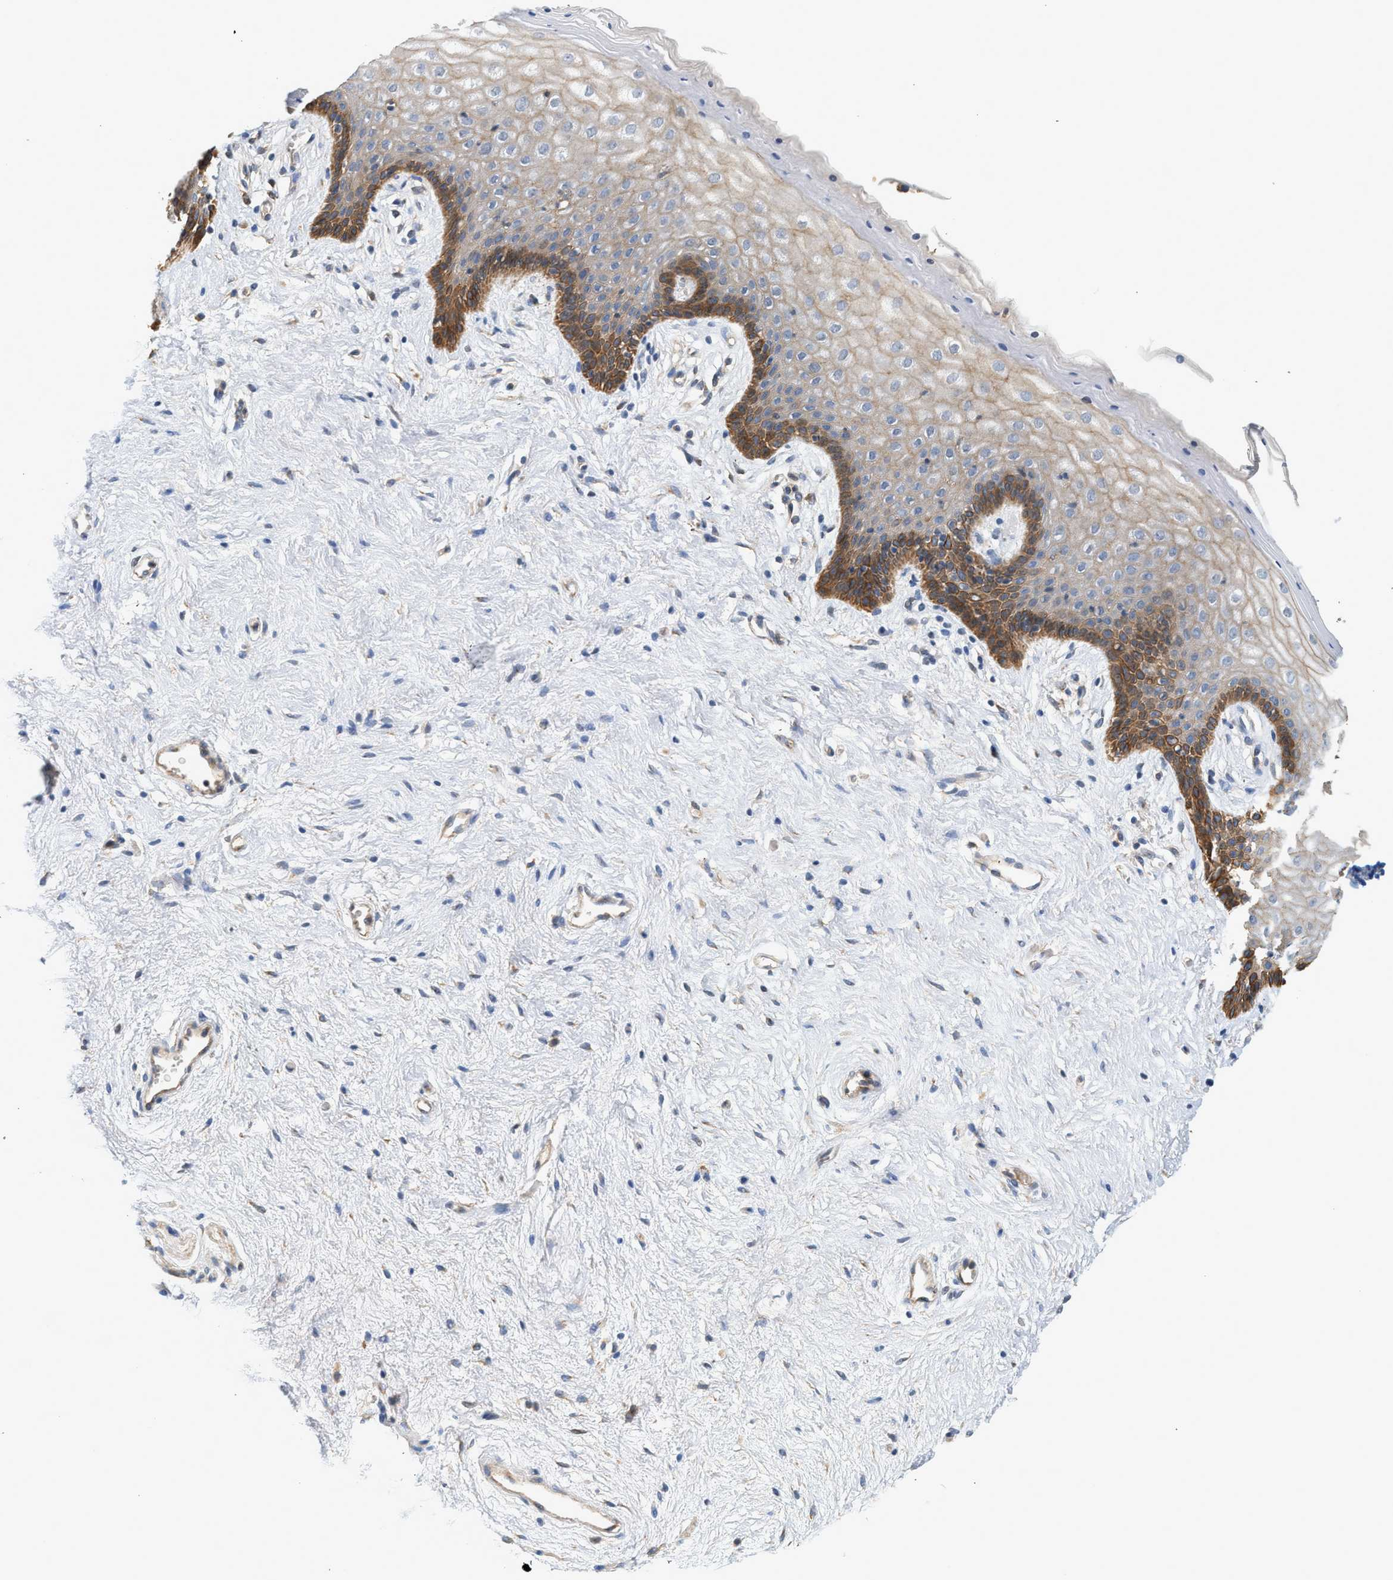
{"staining": {"intensity": "strong", "quantity": "<25%", "location": "cytoplasmic/membranous"}, "tissue": "vagina", "cell_type": "Squamous epithelial cells", "image_type": "normal", "snomed": [{"axis": "morphology", "description": "Normal tissue, NOS"}, {"axis": "topography", "description": "Vagina"}], "caption": "Vagina stained with a brown dye demonstrates strong cytoplasmic/membranous positive expression in about <25% of squamous epithelial cells.", "gene": "CTXN1", "patient": {"sex": "female", "age": 44}}